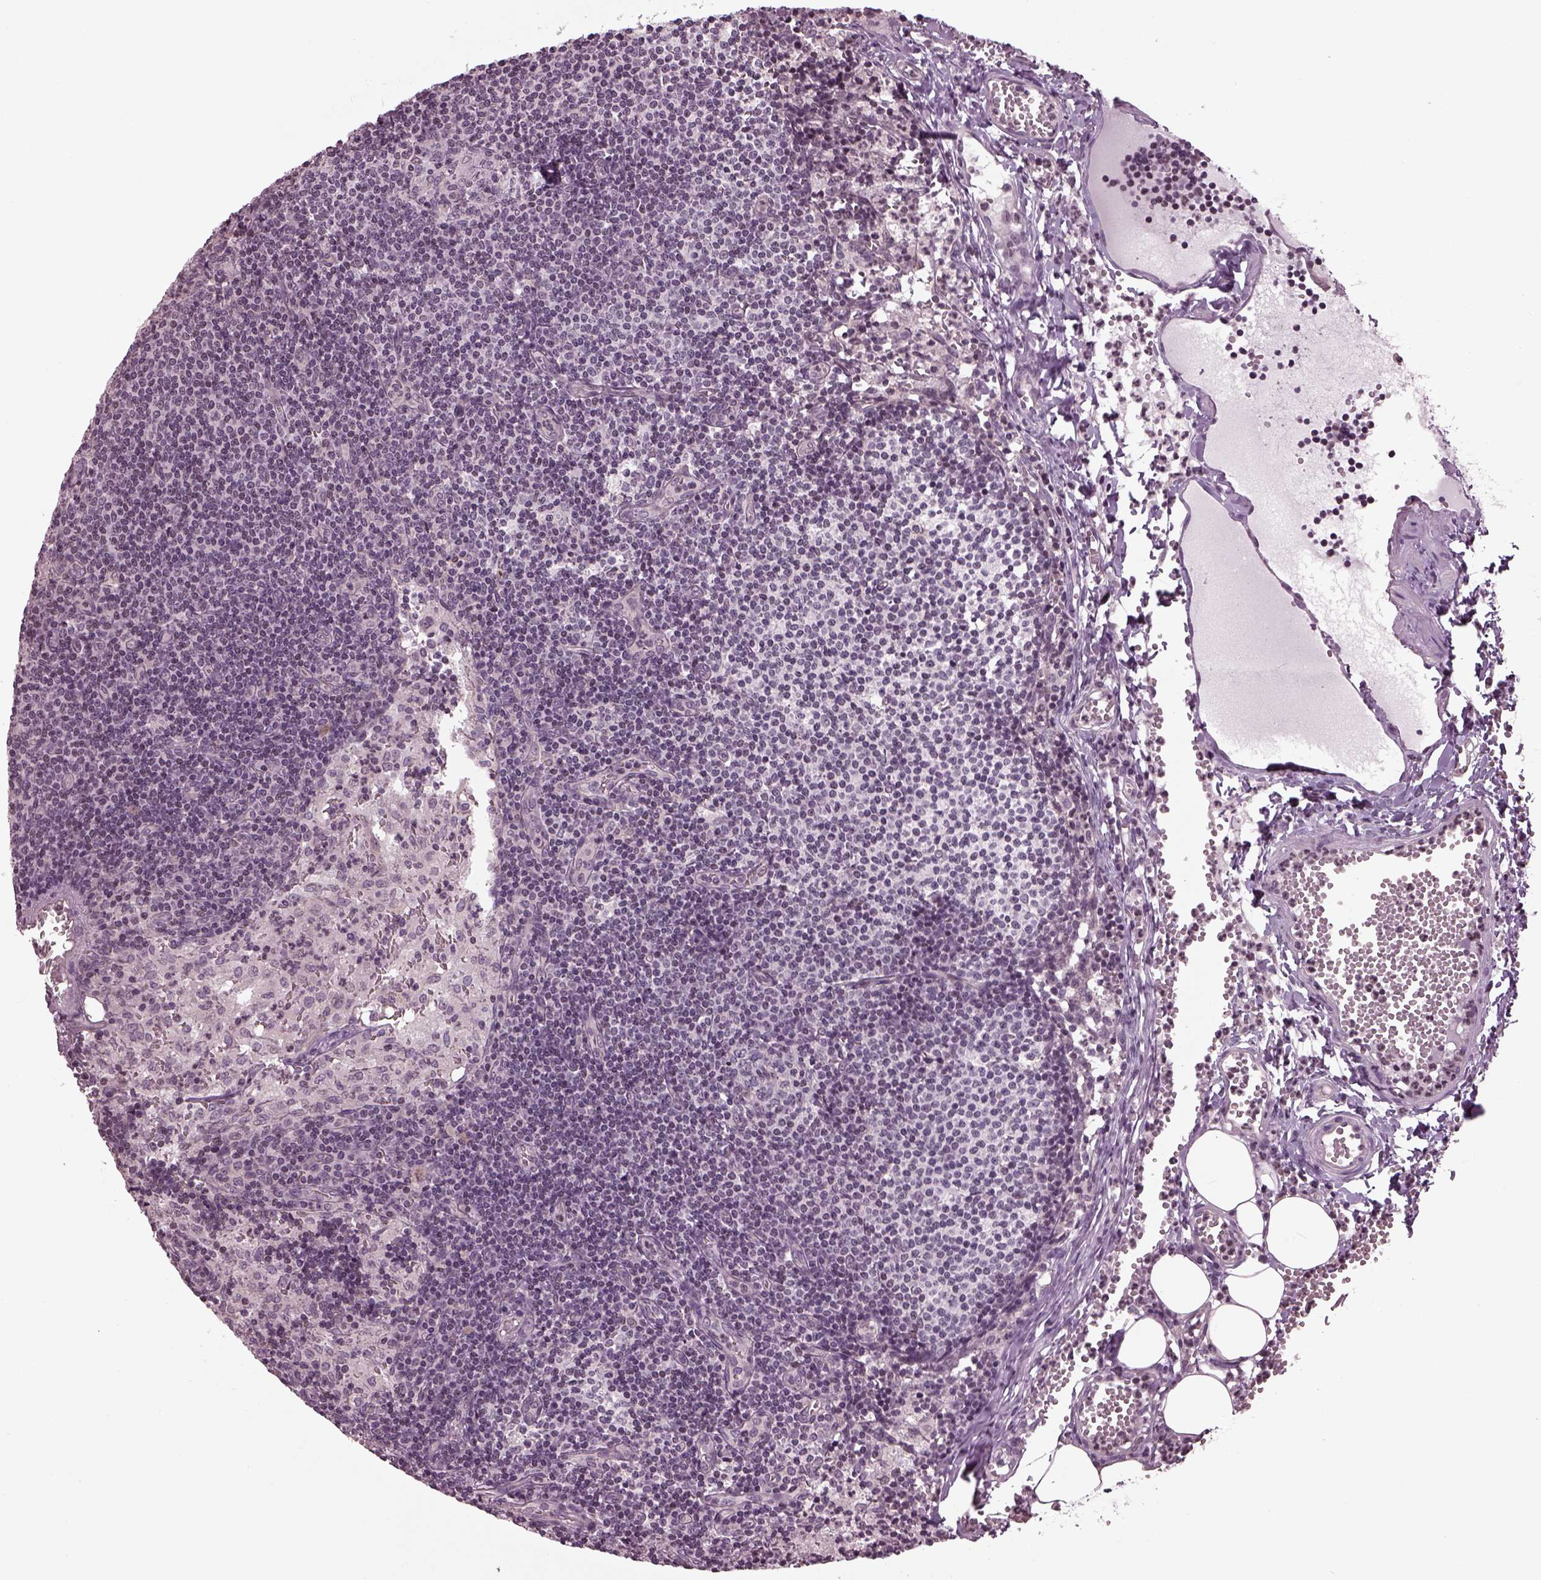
{"staining": {"intensity": "negative", "quantity": "none", "location": "none"}, "tissue": "lymph node", "cell_type": "Germinal center cells", "image_type": "normal", "snomed": [{"axis": "morphology", "description": "Normal tissue, NOS"}, {"axis": "topography", "description": "Lymph node"}], "caption": "This histopathology image is of unremarkable lymph node stained with immunohistochemistry to label a protein in brown with the nuclei are counter-stained blue. There is no positivity in germinal center cells.", "gene": "GAL", "patient": {"sex": "female", "age": 50}}